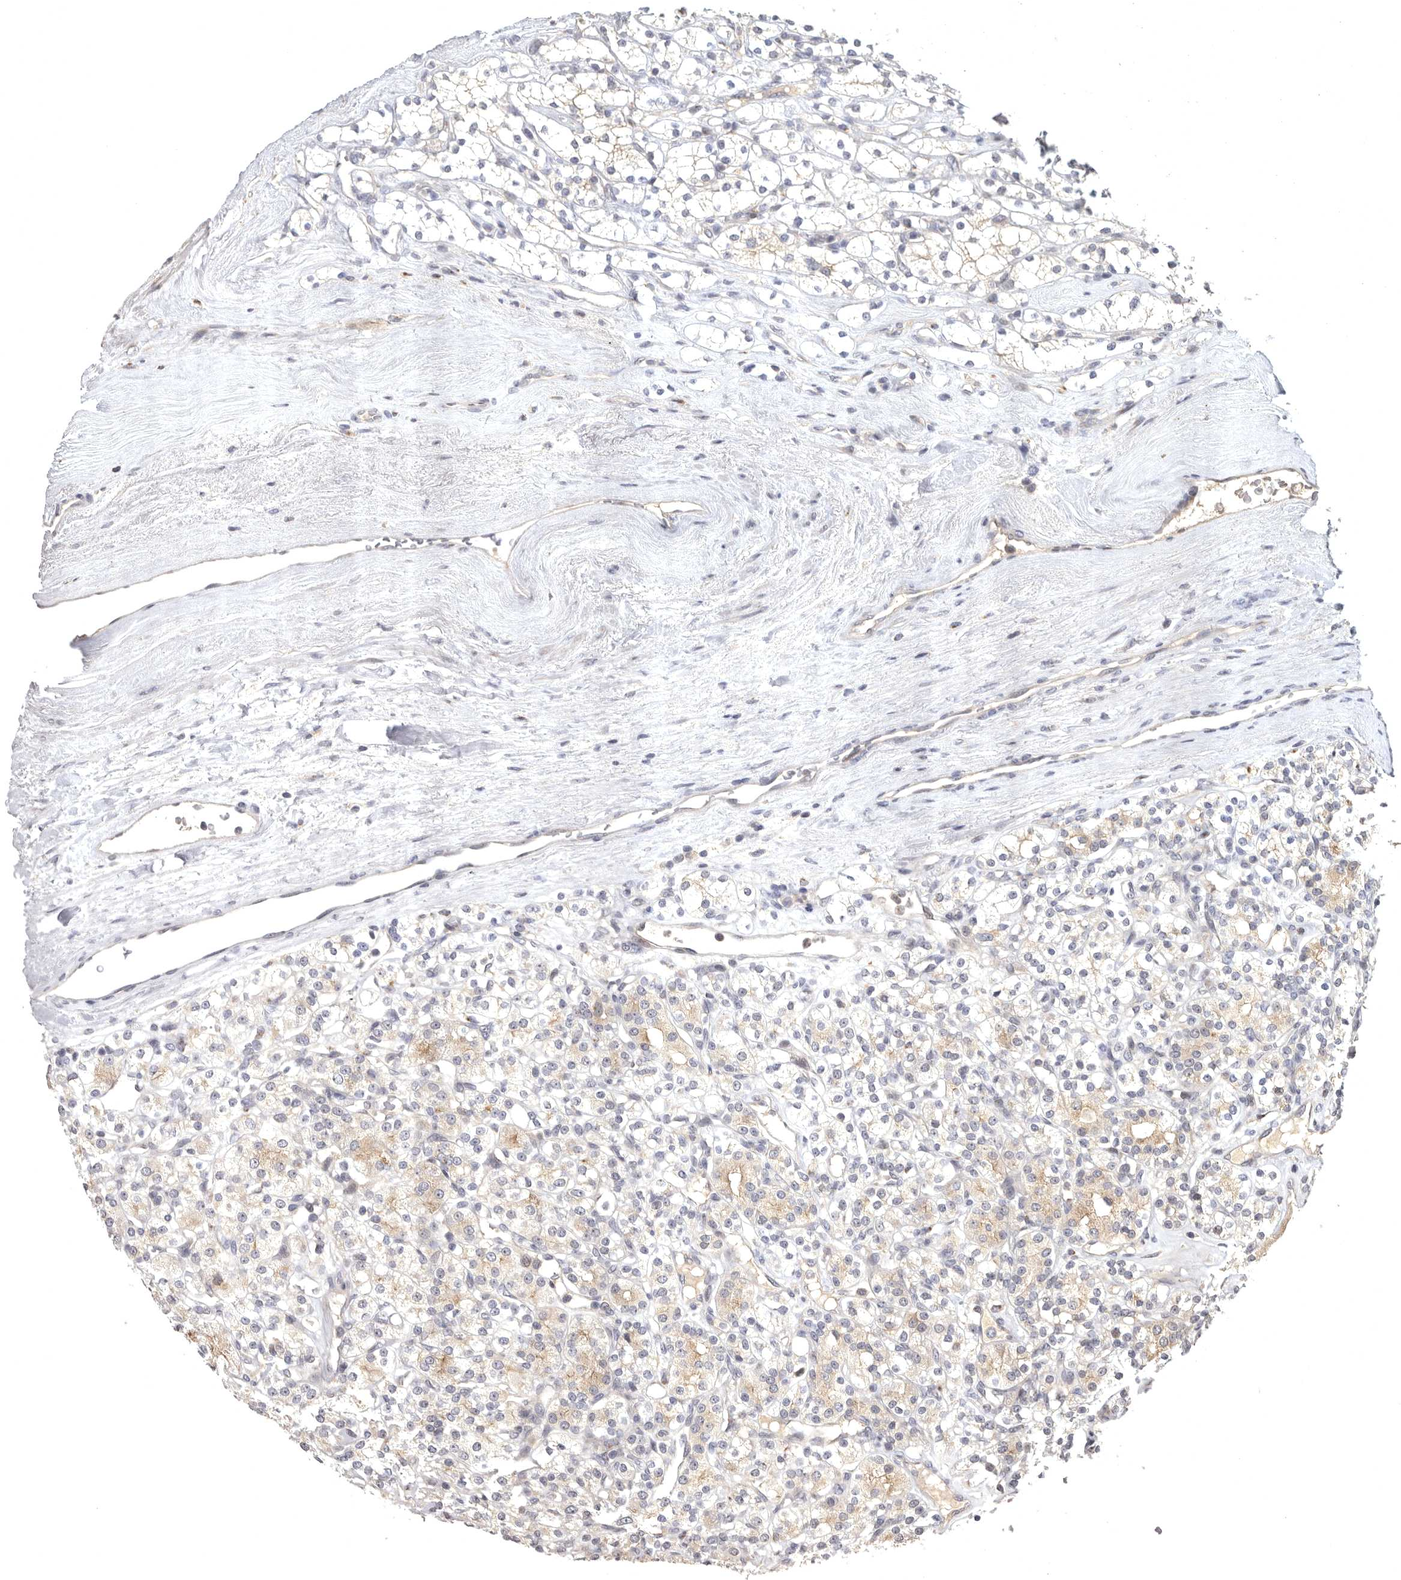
{"staining": {"intensity": "weak", "quantity": "<25%", "location": "cytoplasmic/membranous"}, "tissue": "renal cancer", "cell_type": "Tumor cells", "image_type": "cancer", "snomed": [{"axis": "morphology", "description": "Adenocarcinoma, NOS"}, {"axis": "topography", "description": "Kidney"}], "caption": "Immunohistochemistry (IHC) of renal adenocarcinoma shows no expression in tumor cells. (Immunohistochemistry, brightfield microscopy, high magnification).", "gene": "MAN2A1", "patient": {"sex": "male", "age": 77}}